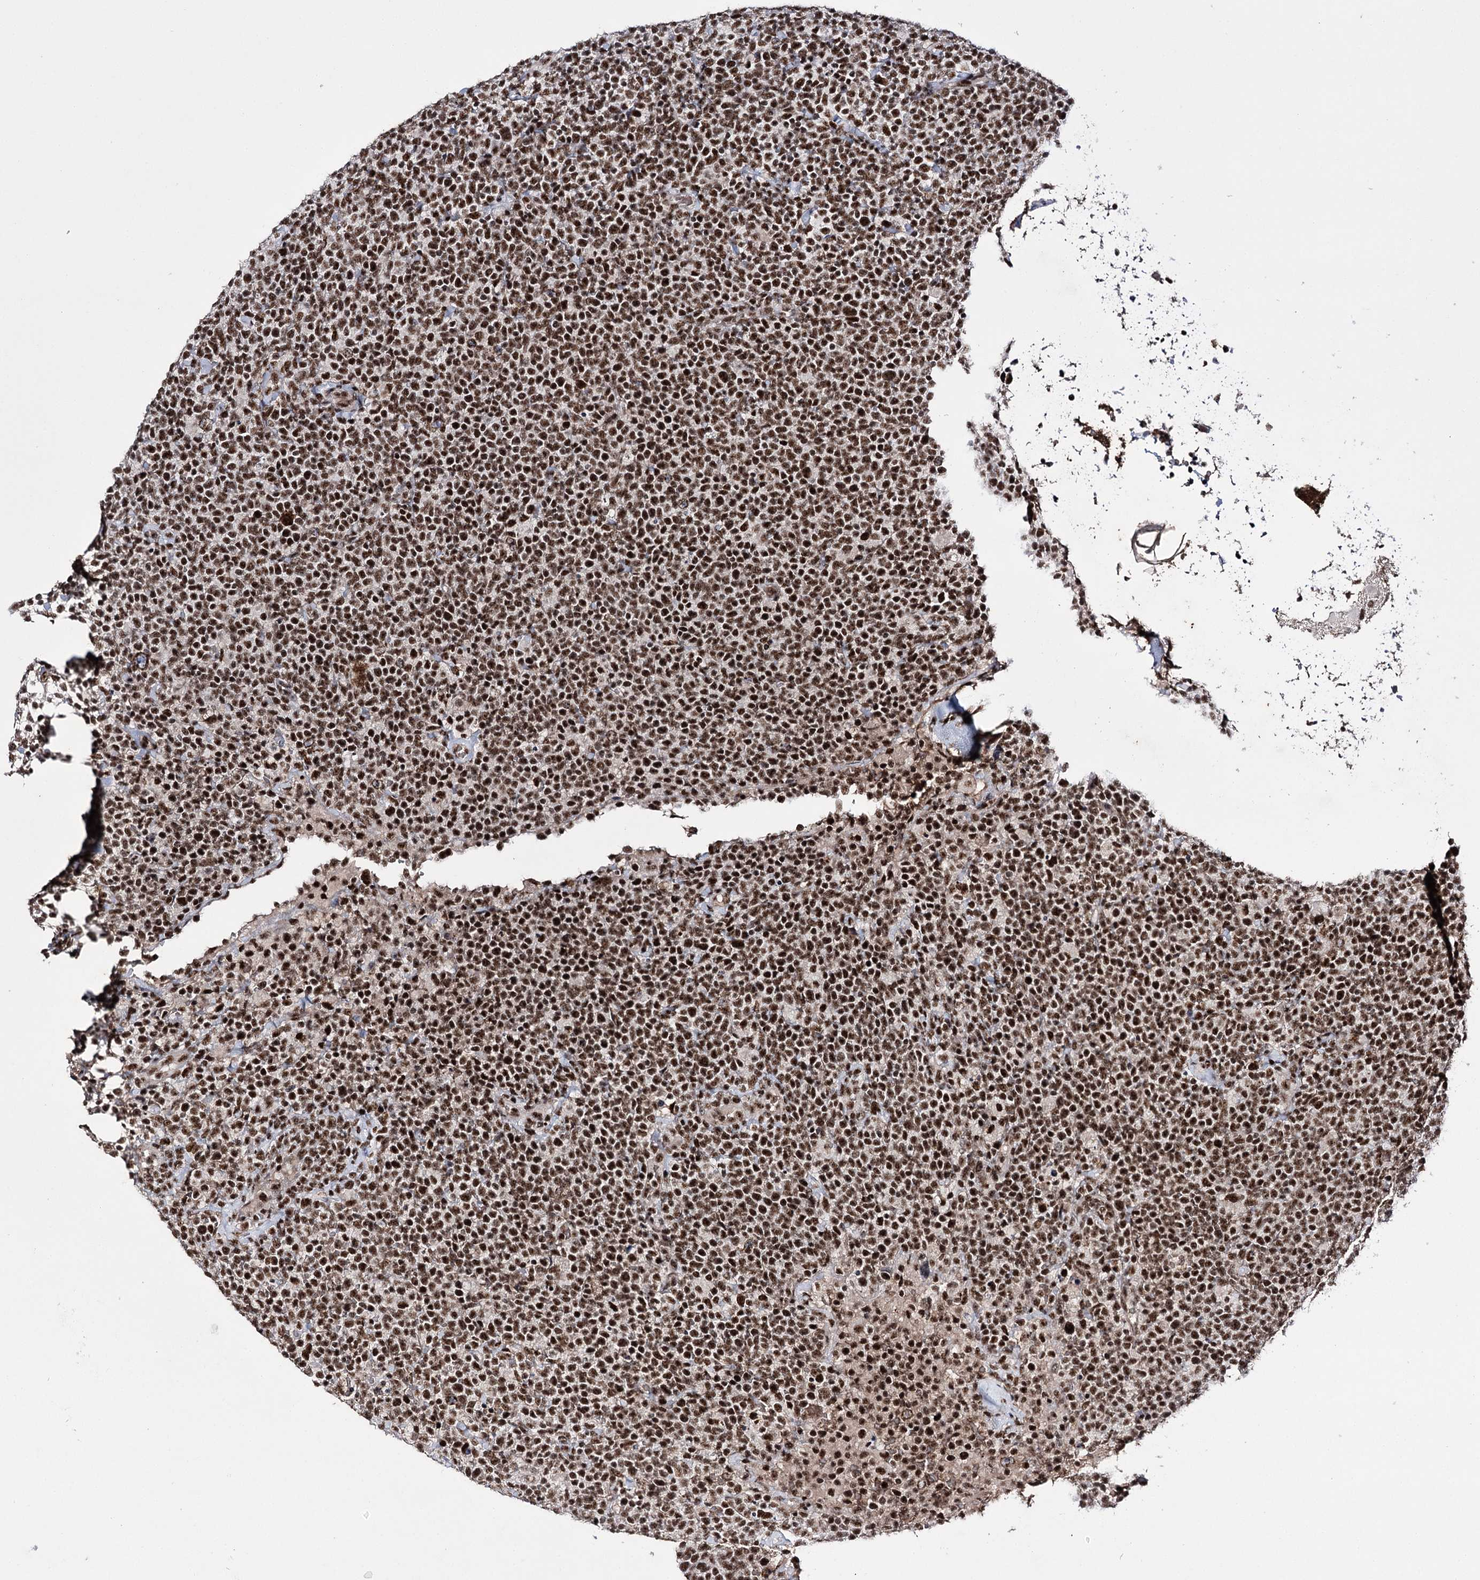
{"staining": {"intensity": "strong", "quantity": ">75%", "location": "nuclear"}, "tissue": "lymphoma", "cell_type": "Tumor cells", "image_type": "cancer", "snomed": [{"axis": "morphology", "description": "Malignant lymphoma, non-Hodgkin's type, High grade"}, {"axis": "topography", "description": "Lymph node"}], "caption": "The histopathology image displays immunohistochemical staining of high-grade malignant lymphoma, non-Hodgkin's type. There is strong nuclear staining is identified in about >75% of tumor cells.", "gene": "PRPF40A", "patient": {"sex": "male", "age": 61}}